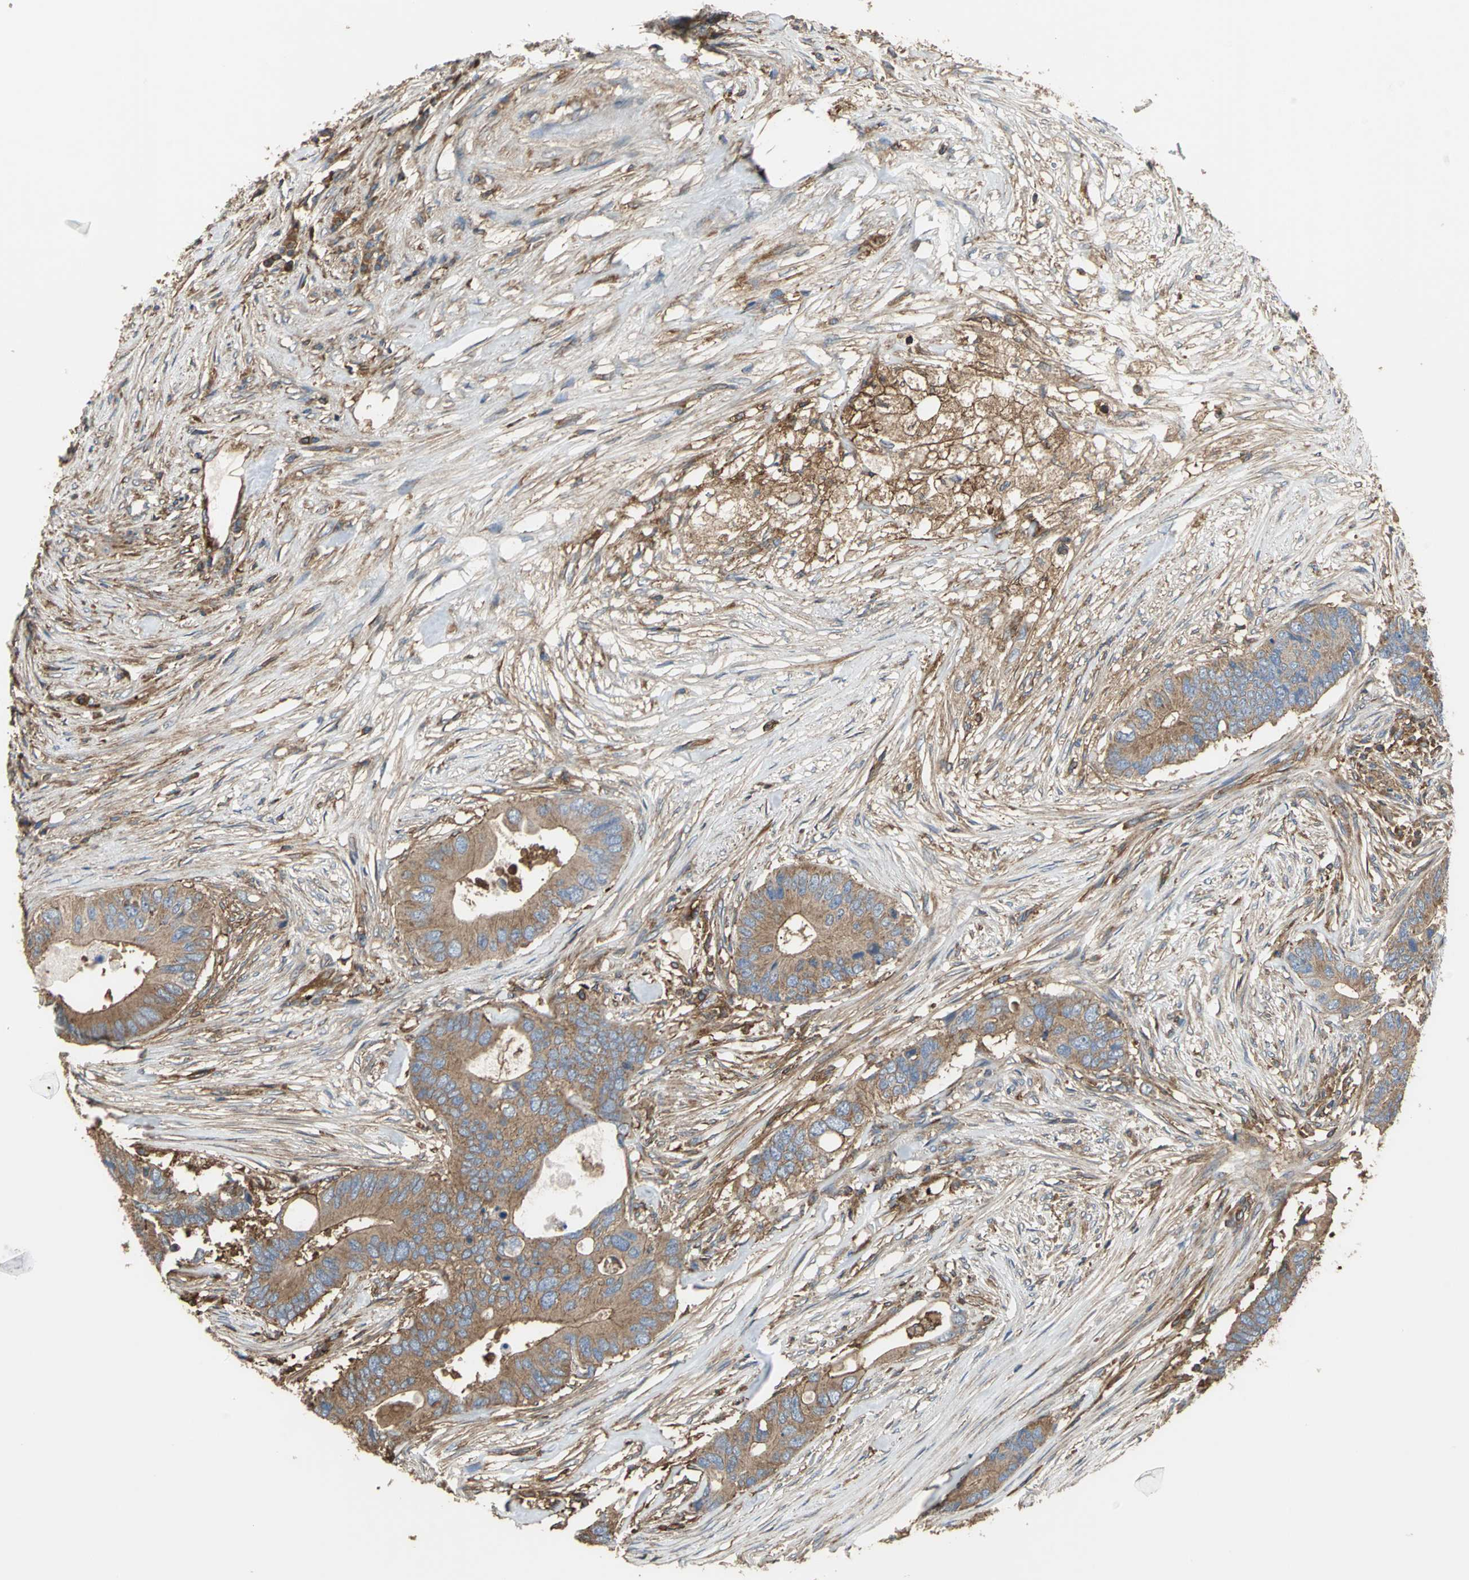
{"staining": {"intensity": "moderate", "quantity": ">75%", "location": "cytoplasmic/membranous"}, "tissue": "colorectal cancer", "cell_type": "Tumor cells", "image_type": "cancer", "snomed": [{"axis": "morphology", "description": "Adenocarcinoma, NOS"}, {"axis": "topography", "description": "Colon"}], "caption": "Colorectal cancer (adenocarcinoma) tissue exhibits moderate cytoplasmic/membranous expression in about >75% of tumor cells, visualized by immunohistochemistry. Nuclei are stained in blue.", "gene": "TLN1", "patient": {"sex": "male", "age": 71}}